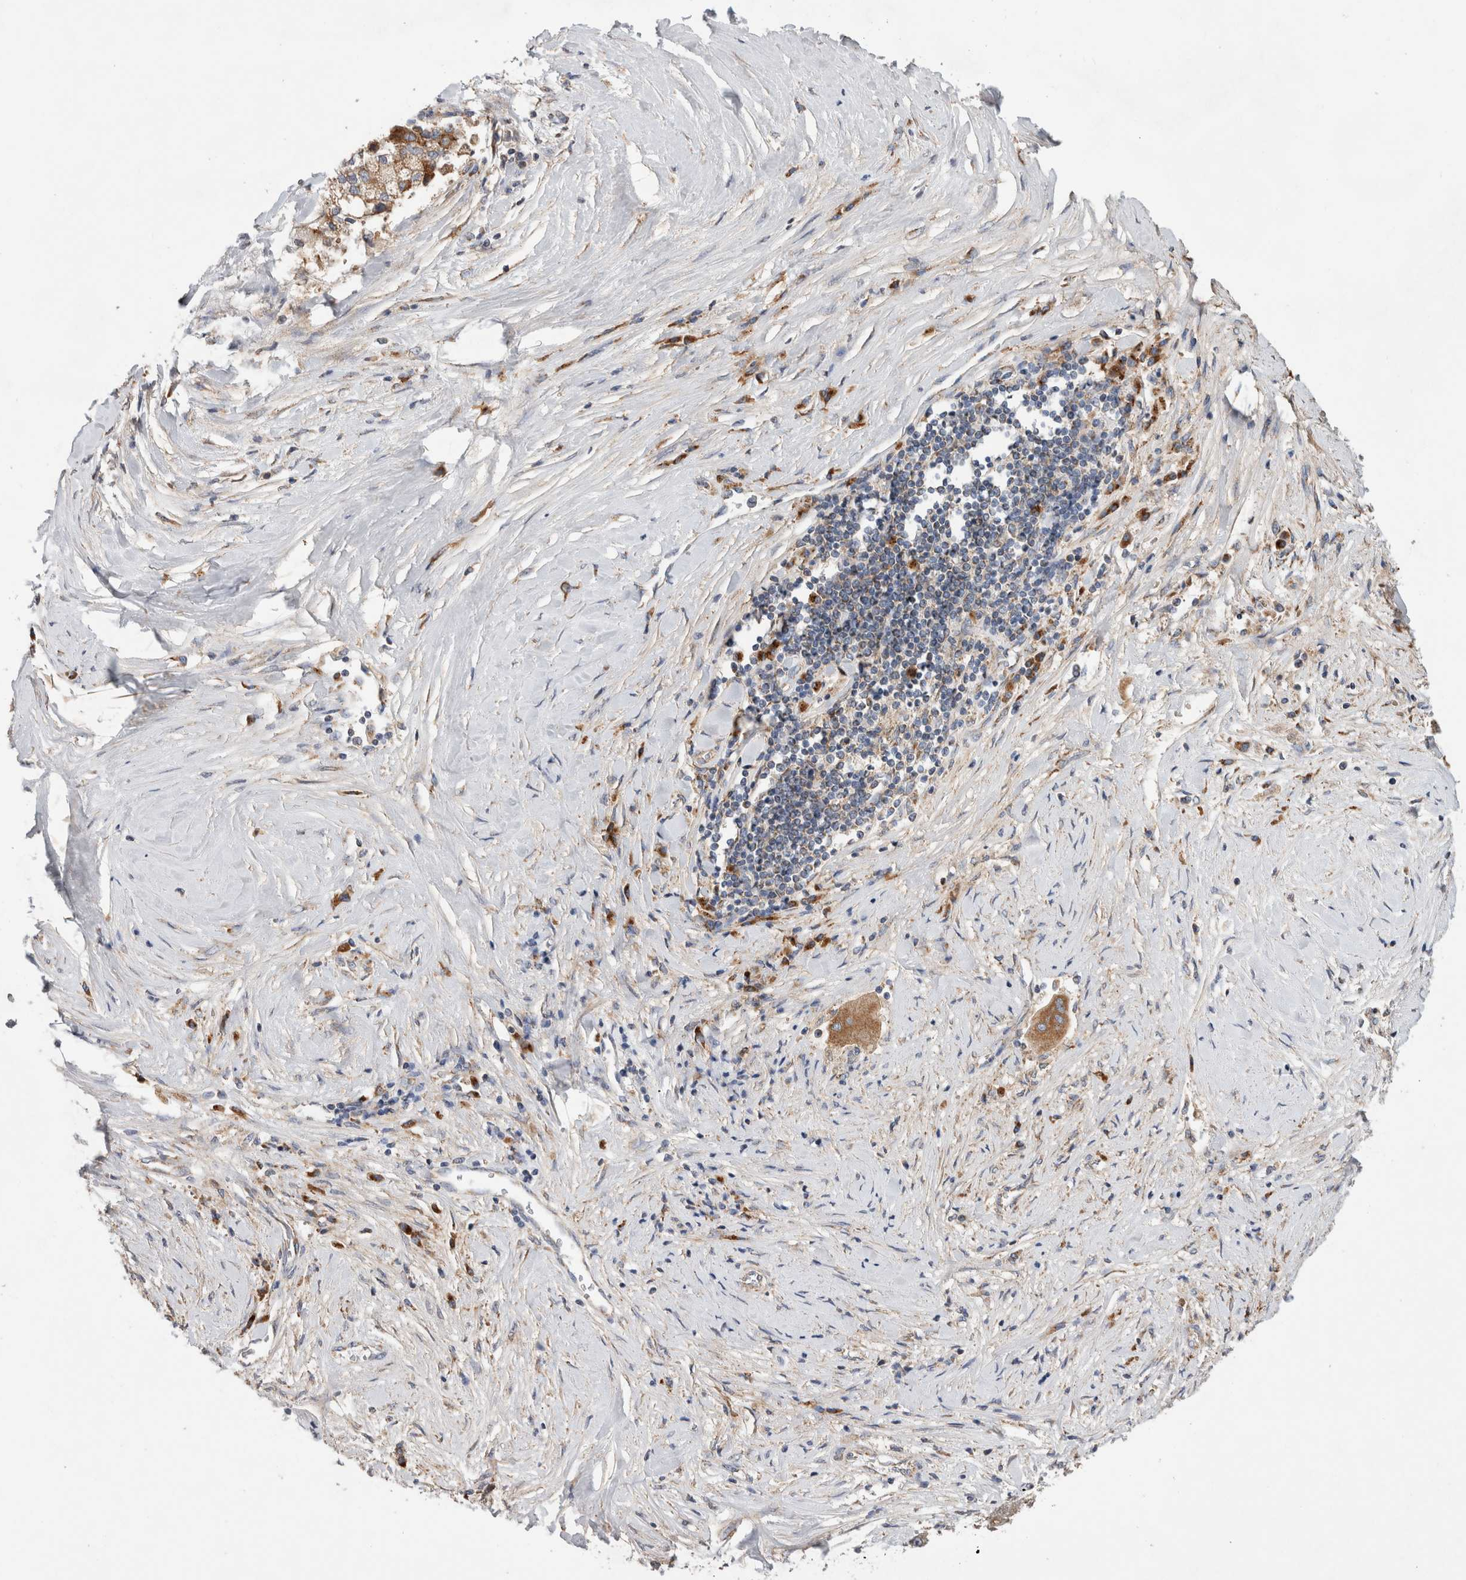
{"staining": {"intensity": "moderate", "quantity": "<25%", "location": "cytoplasmic/membranous"}, "tissue": "liver cancer", "cell_type": "Tumor cells", "image_type": "cancer", "snomed": [{"axis": "morphology", "description": "Cholangiocarcinoma"}, {"axis": "topography", "description": "Liver"}], "caption": "A brown stain labels moderate cytoplasmic/membranous expression of a protein in human liver cancer tumor cells. The staining is performed using DAB (3,3'-diaminobenzidine) brown chromogen to label protein expression. The nuclei are counter-stained blue using hematoxylin.", "gene": "IARS2", "patient": {"sex": "male", "age": 50}}